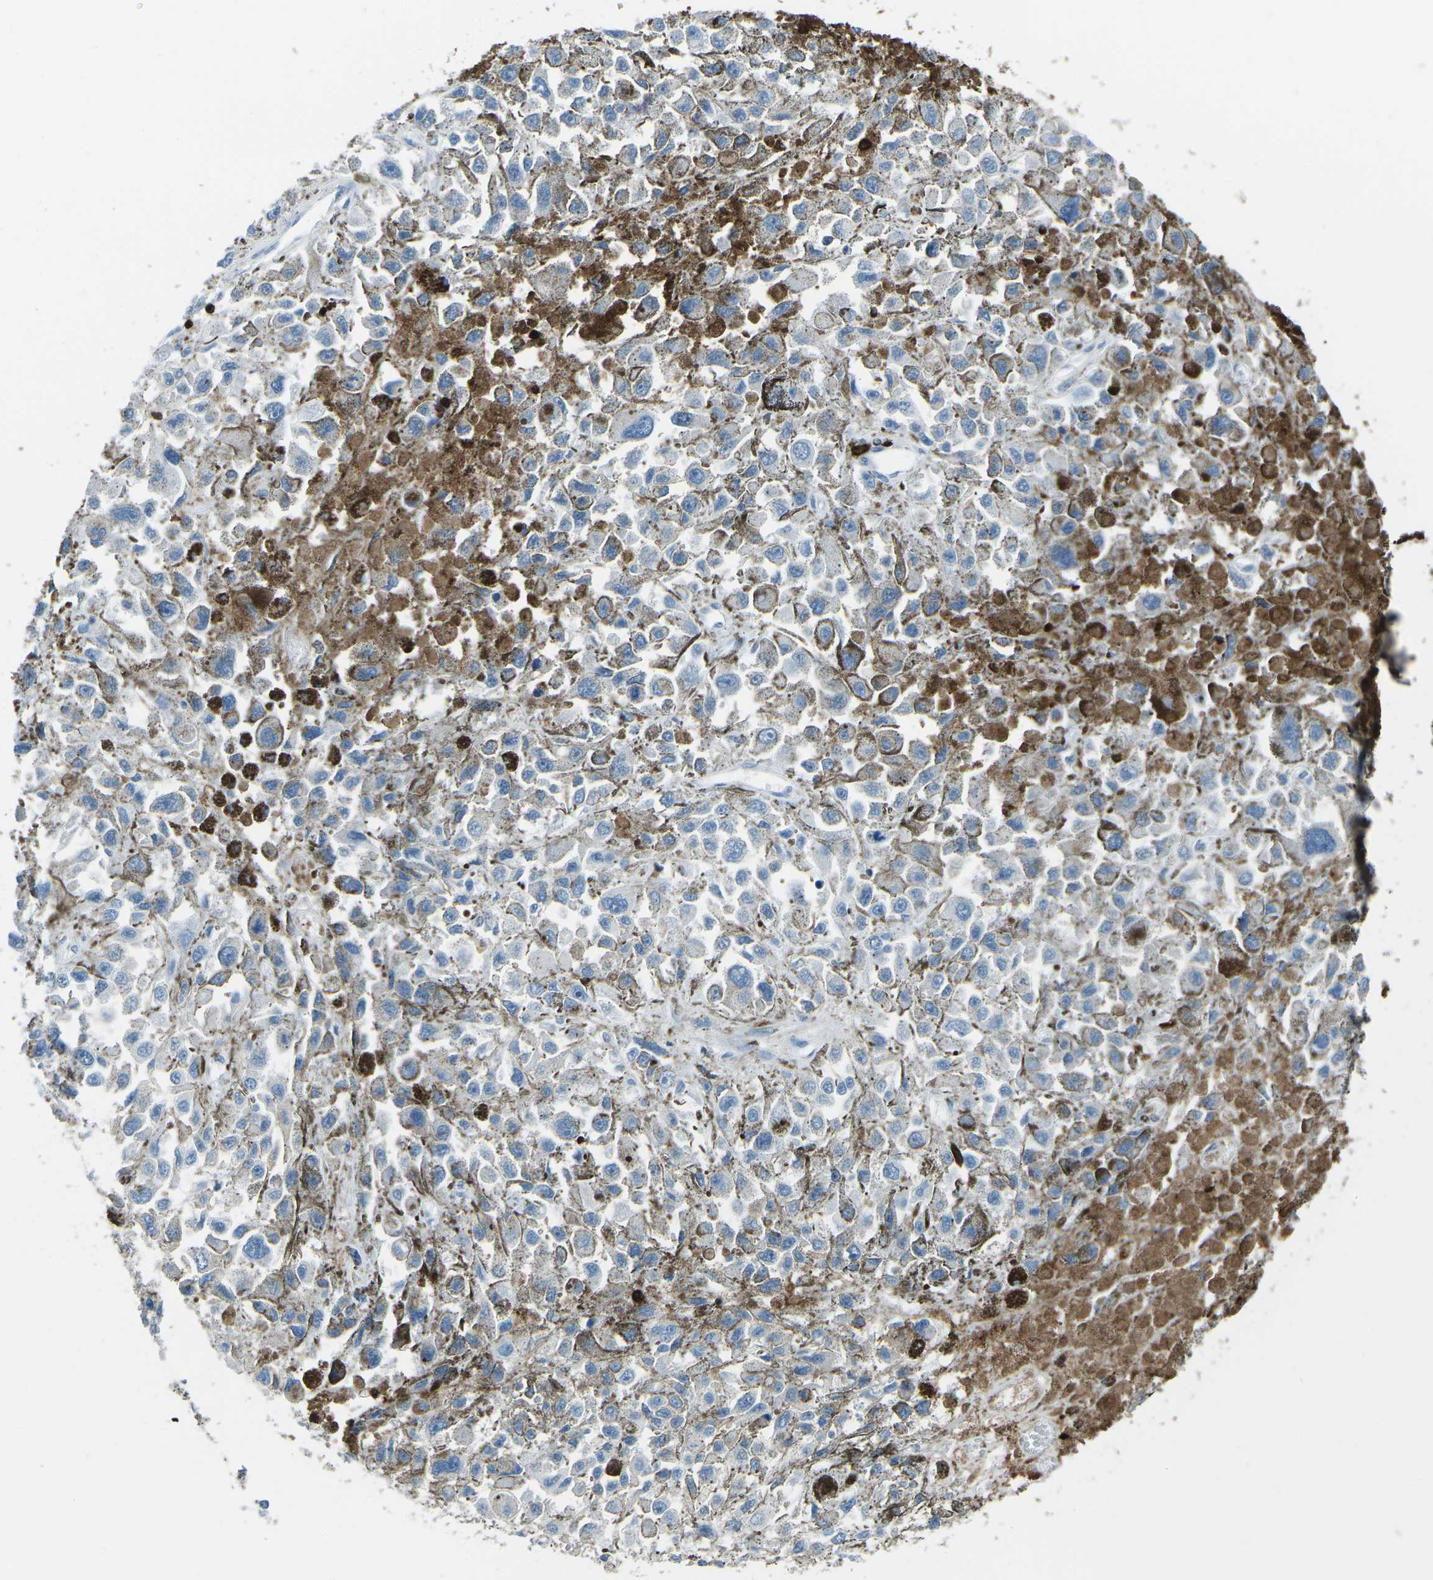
{"staining": {"intensity": "weak", "quantity": ">75%", "location": "cytoplasmic/membranous"}, "tissue": "melanoma", "cell_type": "Tumor cells", "image_type": "cancer", "snomed": [{"axis": "morphology", "description": "Malignant melanoma, Metastatic site"}, {"axis": "topography", "description": "Lymph node"}], "caption": "DAB immunohistochemical staining of melanoma displays weak cytoplasmic/membranous protein positivity in approximately >75% of tumor cells.", "gene": "FCN1", "patient": {"sex": "male", "age": 59}}